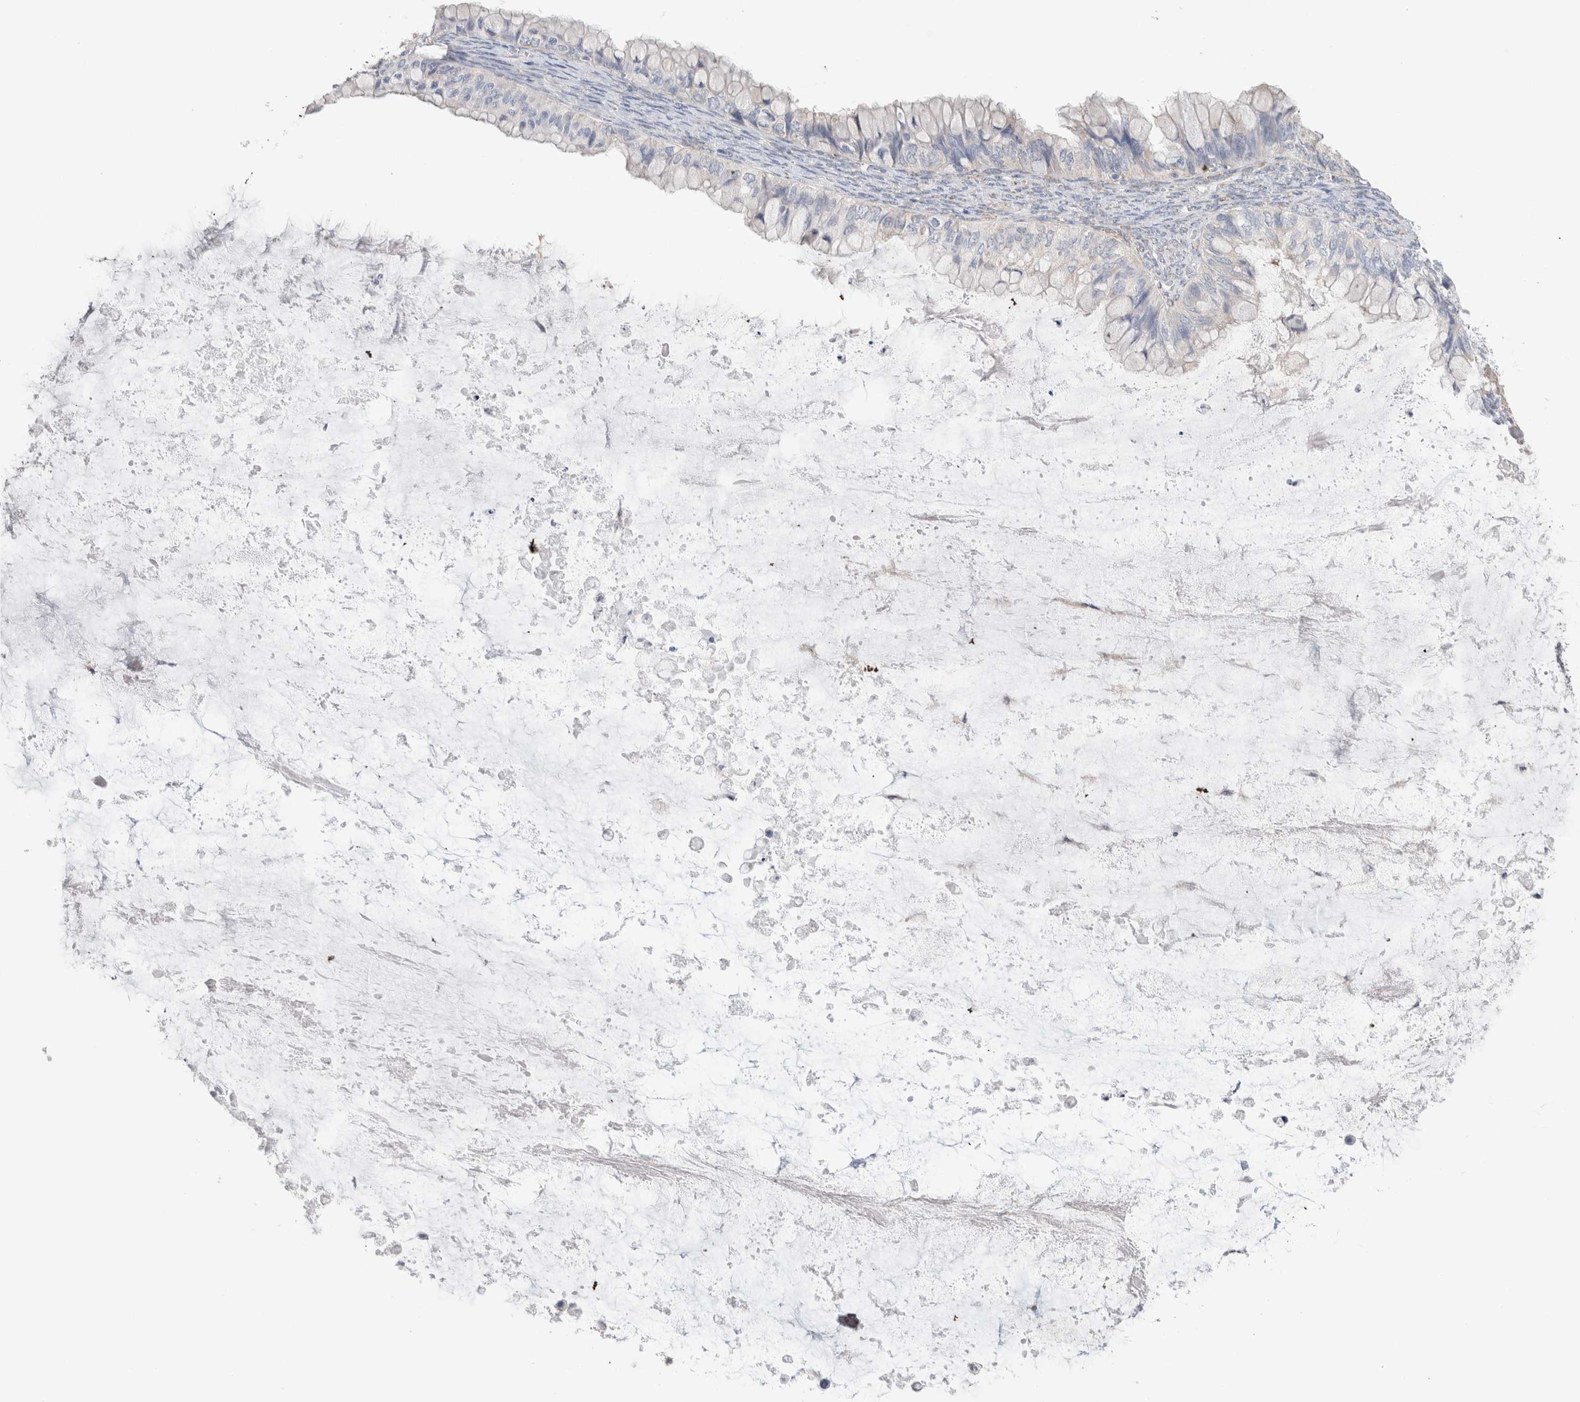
{"staining": {"intensity": "negative", "quantity": "none", "location": "none"}, "tissue": "ovarian cancer", "cell_type": "Tumor cells", "image_type": "cancer", "snomed": [{"axis": "morphology", "description": "Cystadenocarcinoma, mucinous, NOS"}, {"axis": "topography", "description": "Ovary"}], "caption": "A micrograph of ovarian cancer (mucinous cystadenocarcinoma) stained for a protein displays no brown staining in tumor cells.", "gene": "NDOR1", "patient": {"sex": "female", "age": 80}}